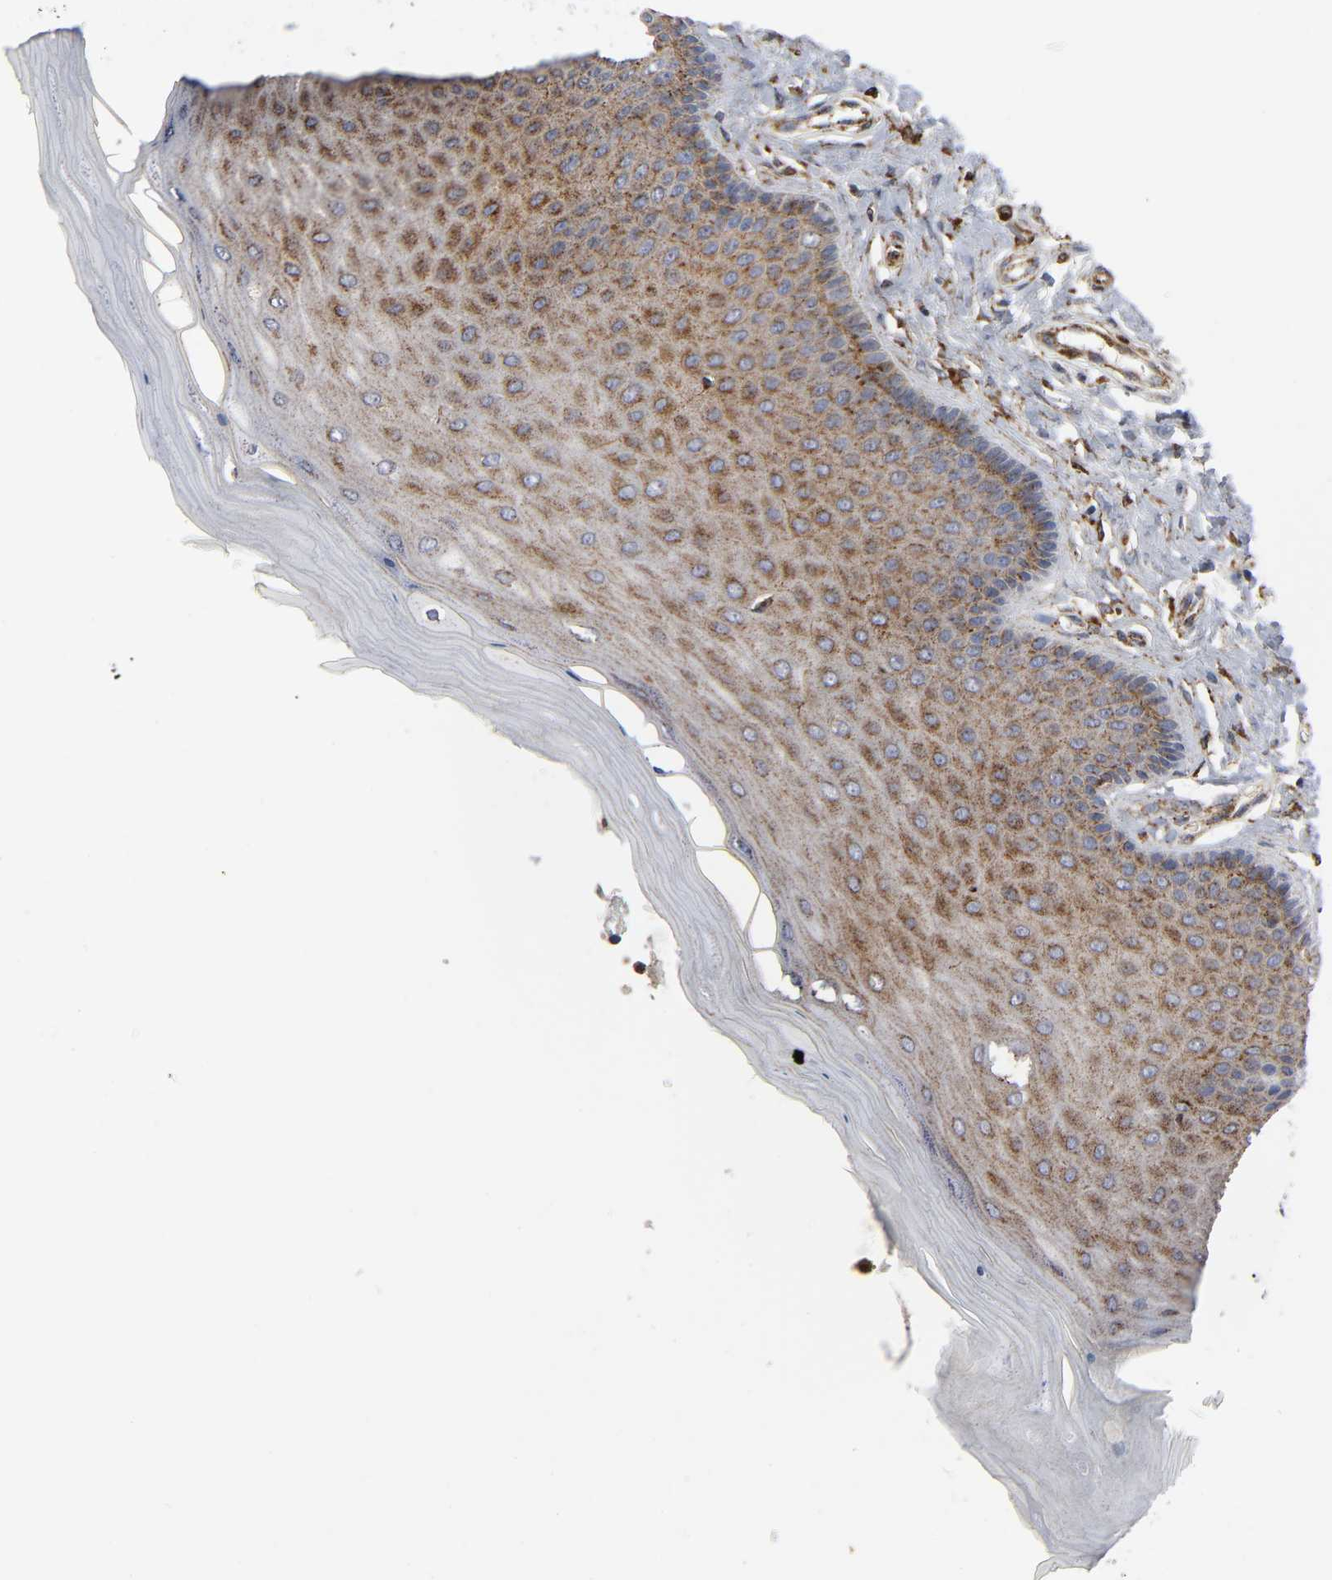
{"staining": {"intensity": "strong", "quantity": ">75%", "location": "cytoplasmic/membranous"}, "tissue": "cervix", "cell_type": "Glandular cells", "image_type": "normal", "snomed": [{"axis": "morphology", "description": "Normal tissue, NOS"}, {"axis": "topography", "description": "Cervix"}], "caption": "Protein expression analysis of unremarkable cervix exhibits strong cytoplasmic/membranous positivity in approximately >75% of glandular cells.", "gene": "PSAP", "patient": {"sex": "female", "age": 55}}